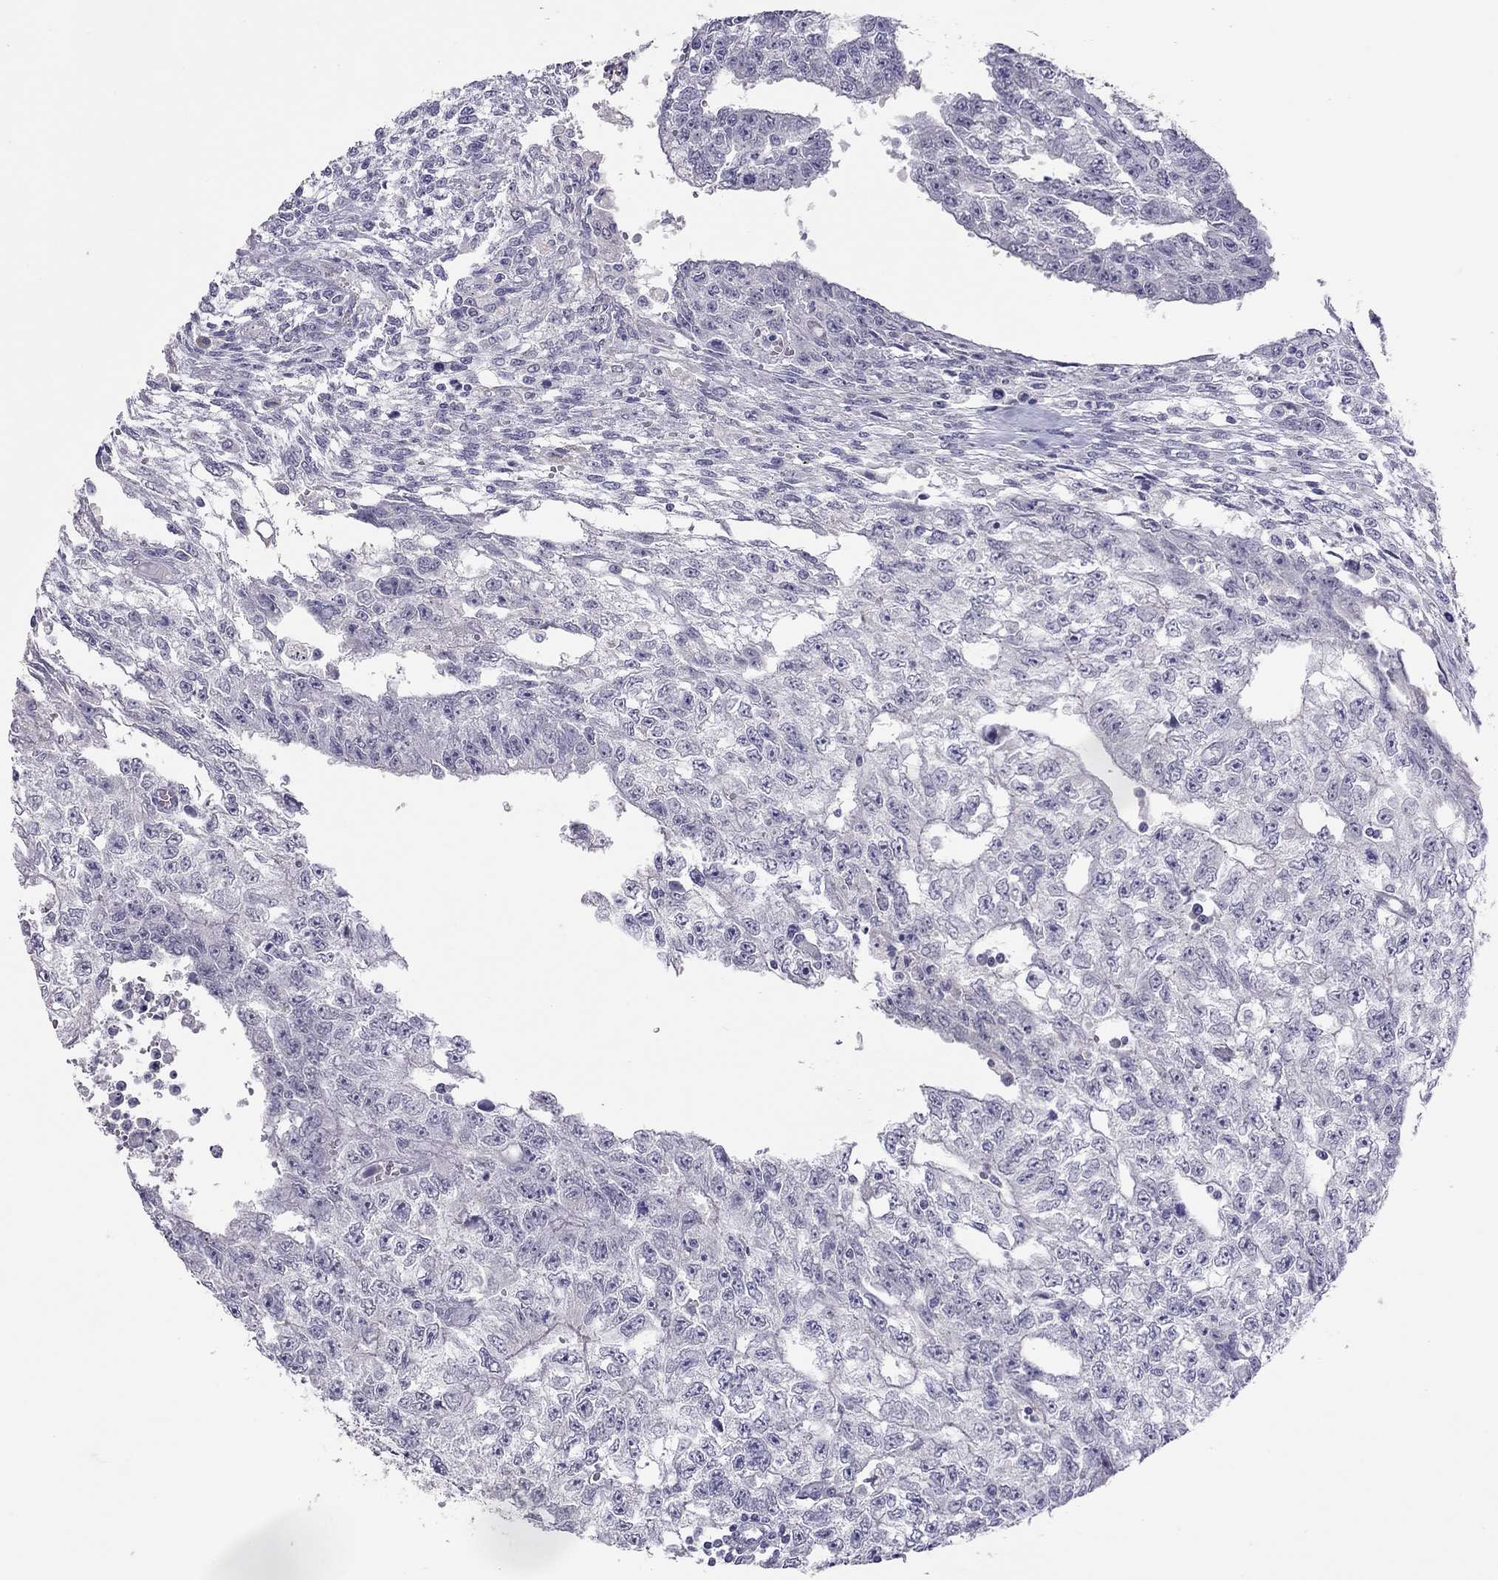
{"staining": {"intensity": "negative", "quantity": "none", "location": "none"}, "tissue": "testis cancer", "cell_type": "Tumor cells", "image_type": "cancer", "snomed": [{"axis": "morphology", "description": "Carcinoma, Embryonal, NOS"}, {"axis": "morphology", "description": "Teratoma, malignant, NOS"}, {"axis": "topography", "description": "Testis"}], "caption": "An image of testis embryonal carcinoma stained for a protein exhibits no brown staining in tumor cells. (DAB (3,3'-diaminobenzidine) IHC with hematoxylin counter stain).", "gene": "SLAMF1", "patient": {"sex": "male", "age": 24}}